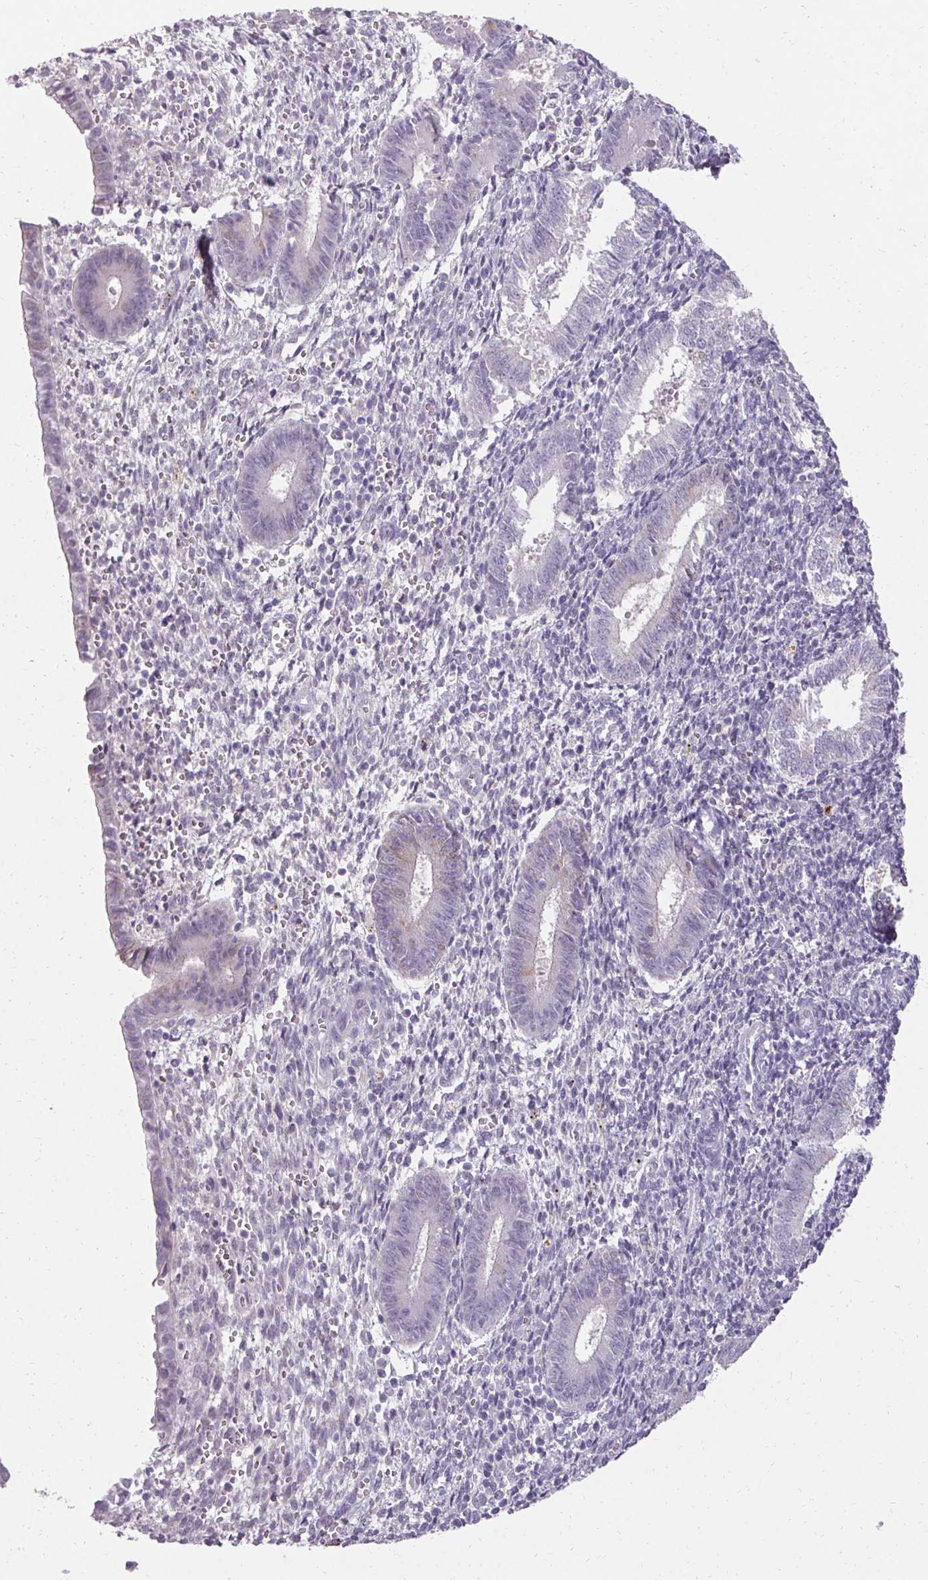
{"staining": {"intensity": "negative", "quantity": "none", "location": "none"}, "tissue": "endometrium", "cell_type": "Cells in endometrial stroma", "image_type": "normal", "snomed": [{"axis": "morphology", "description": "Normal tissue, NOS"}, {"axis": "topography", "description": "Endometrium"}], "caption": "Photomicrograph shows no significant protein positivity in cells in endometrial stroma of unremarkable endometrium.", "gene": "HSD17B3", "patient": {"sex": "female", "age": 25}}